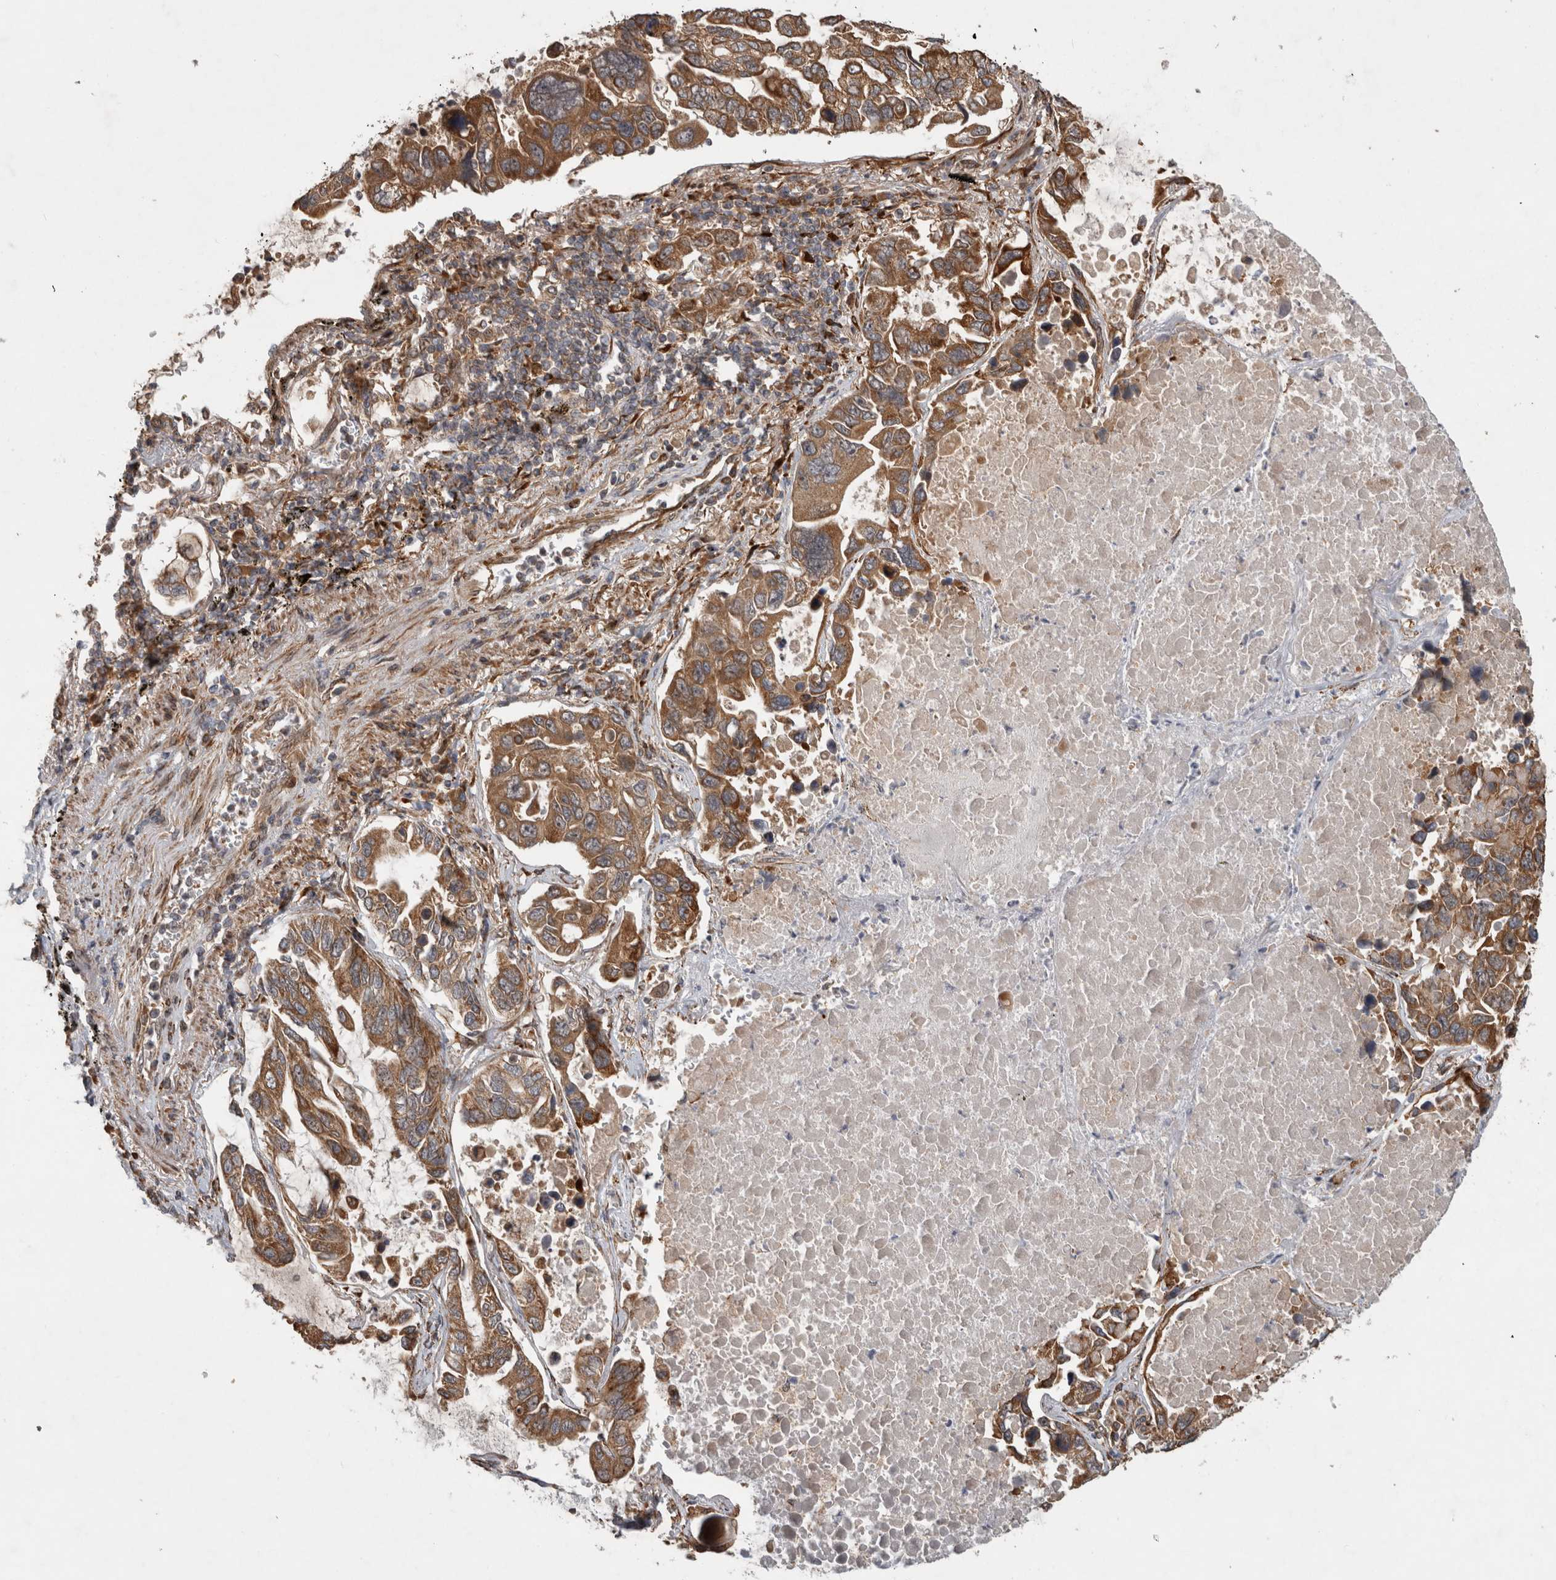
{"staining": {"intensity": "moderate", "quantity": ">75%", "location": "cytoplasmic/membranous"}, "tissue": "lung cancer", "cell_type": "Tumor cells", "image_type": "cancer", "snomed": [{"axis": "morphology", "description": "Adenocarcinoma, NOS"}, {"axis": "topography", "description": "Lung"}], "caption": "Approximately >75% of tumor cells in human adenocarcinoma (lung) display moderate cytoplasmic/membranous protein staining as visualized by brown immunohistochemical staining.", "gene": "TUBD1", "patient": {"sex": "male", "age": 64}}